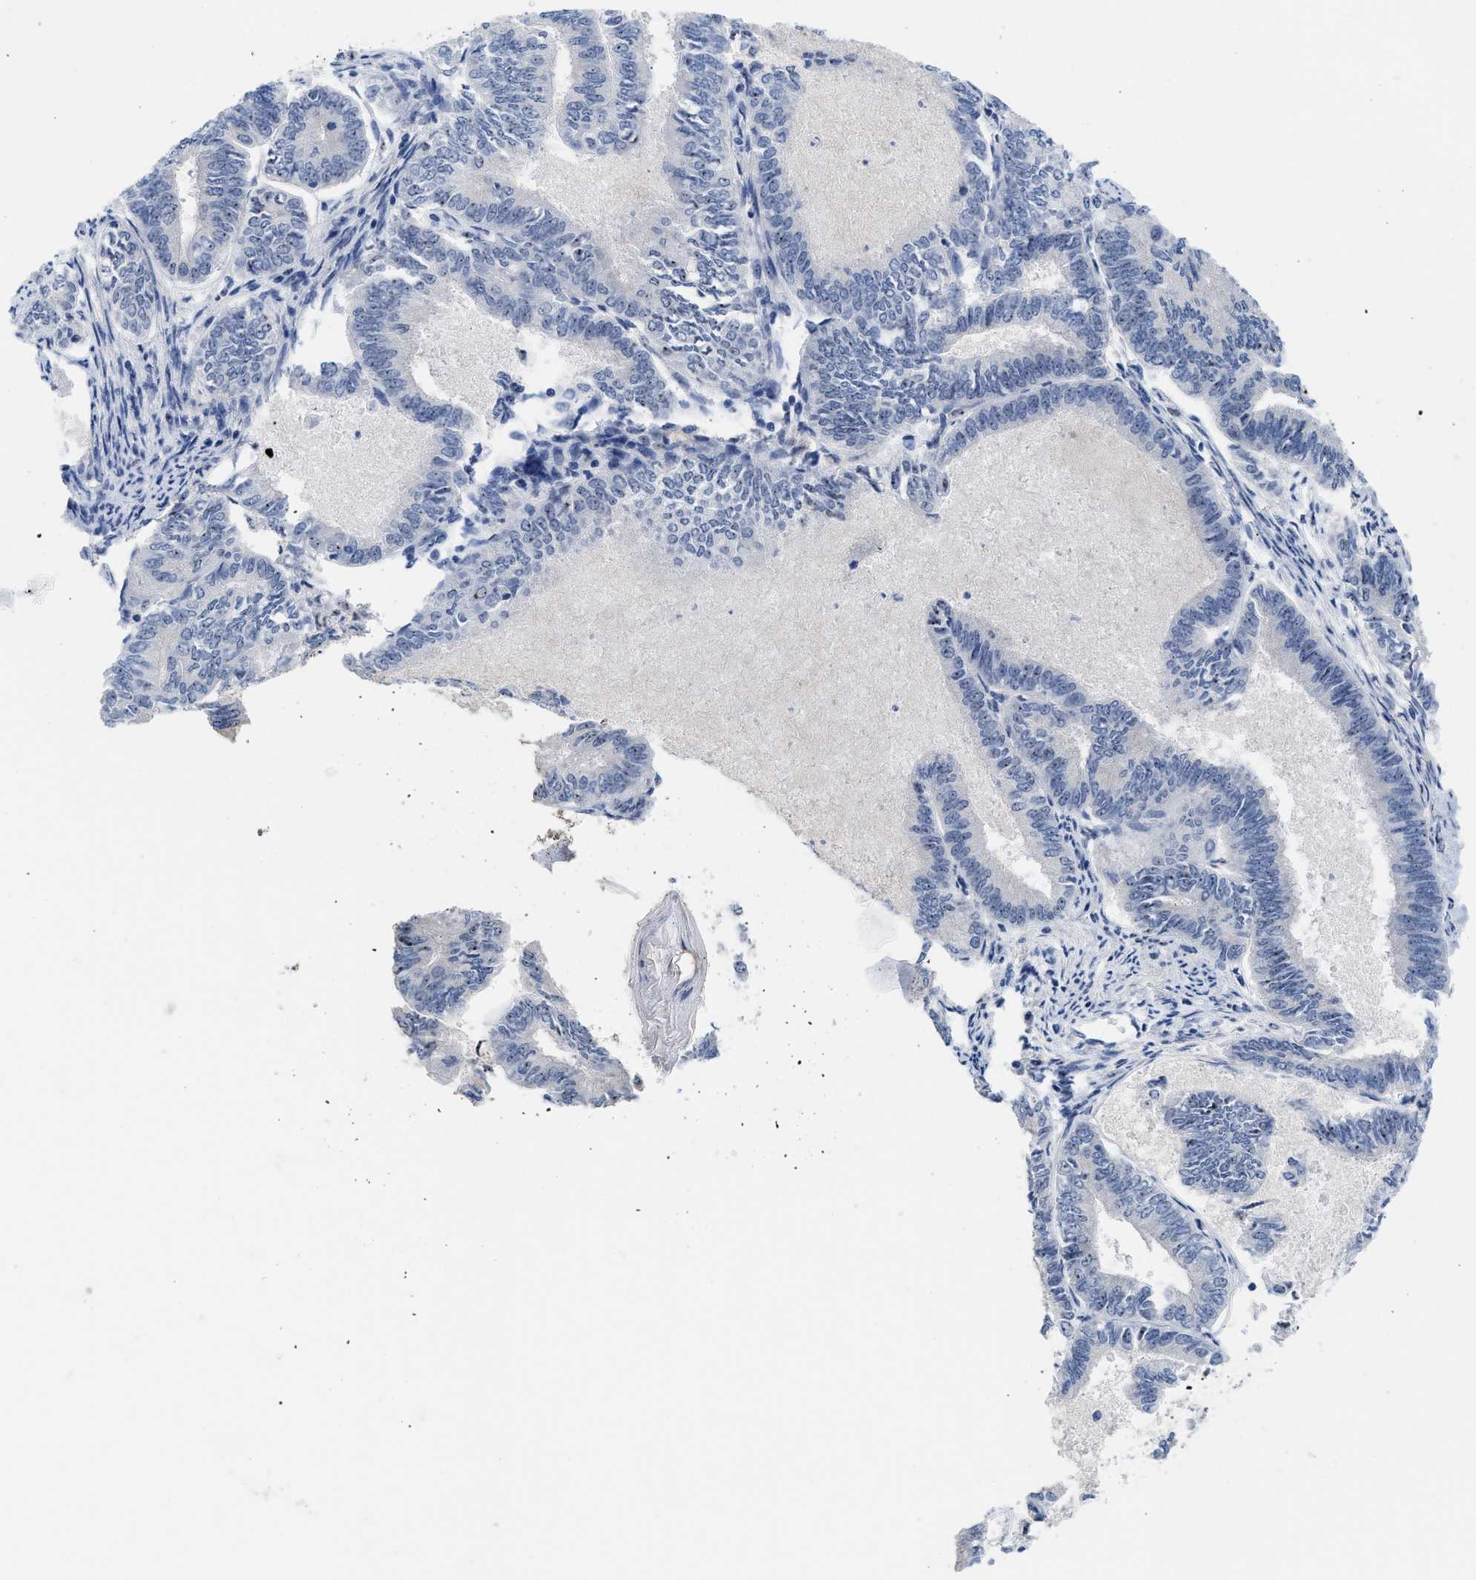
{"staining": {"intensity": "weak", "quantity": "<25%", "location": "nuclear"}, "tissue": "endometrial cancer", "cell_type": "Tumor cells", "image_type": "cancer", "snomed": [{"axis": "morphology", "description": "Adenocarcinoma, NOS"}, {"axis": "topography", "description": "Endometrium"}], "caption": "This image is of endometrial cancer (adenocarcinoma) stained with immunohistochemistry to label a protein in brown with the nuclei are counter-stained blue. There is no positivity in tumor cells.", "gene": "NOP58", "patient": {"sex": "female", "age": 86}}